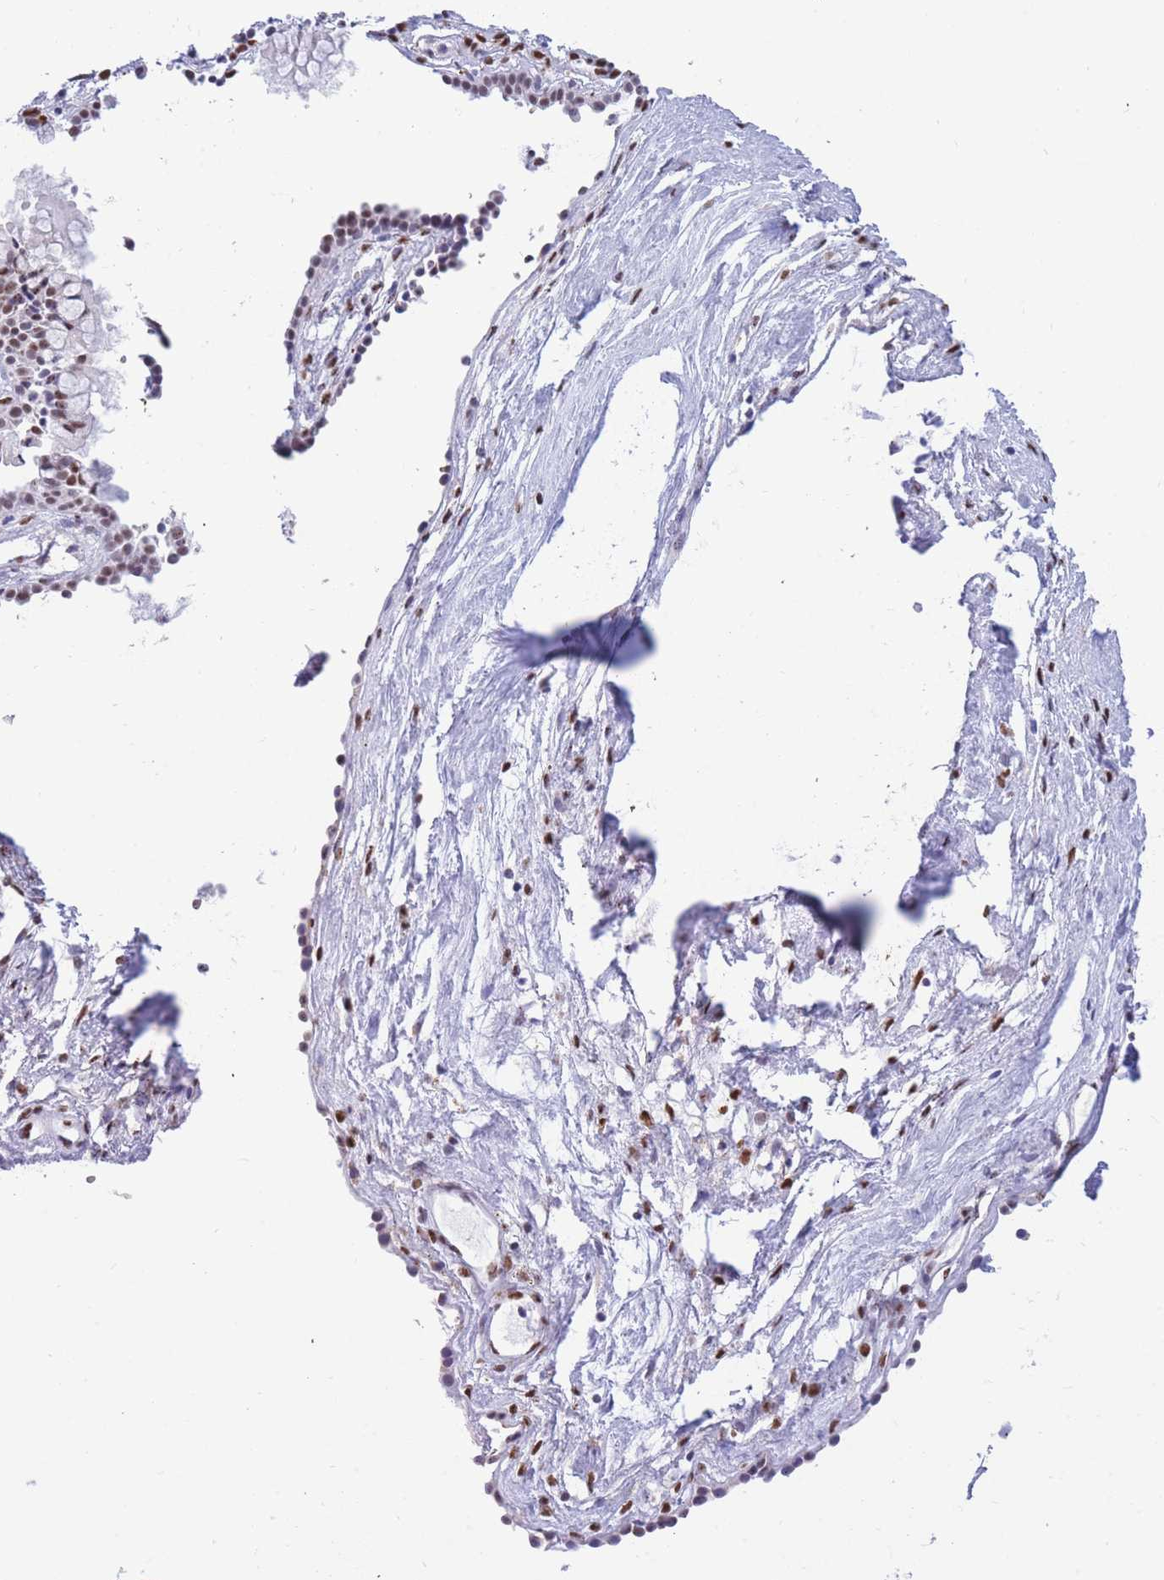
{"staining": {"intensity": "moderate", "quantity": "<25%", "location": "nuclear"}, "tissue": "nasopharynx", "cell_type": "Respiratory epithelial cells", "image_type": "normal", "snomed": [{"axis": "morphology", "description": "Normal tissue, NOS"}, {"axis": "topography", "description": "Nasopharynx"}], "caption": "Nasopharynx stained for a protein shows moderate nuclear positivity in respiratory epithelial cells. The protein is stained brown, and the nuclei are stained in blue (DAB IHC with brightfield microscopy, high magnification).", "gene": "FAM153A", "patient": {"sex": "male", "age": 82}}